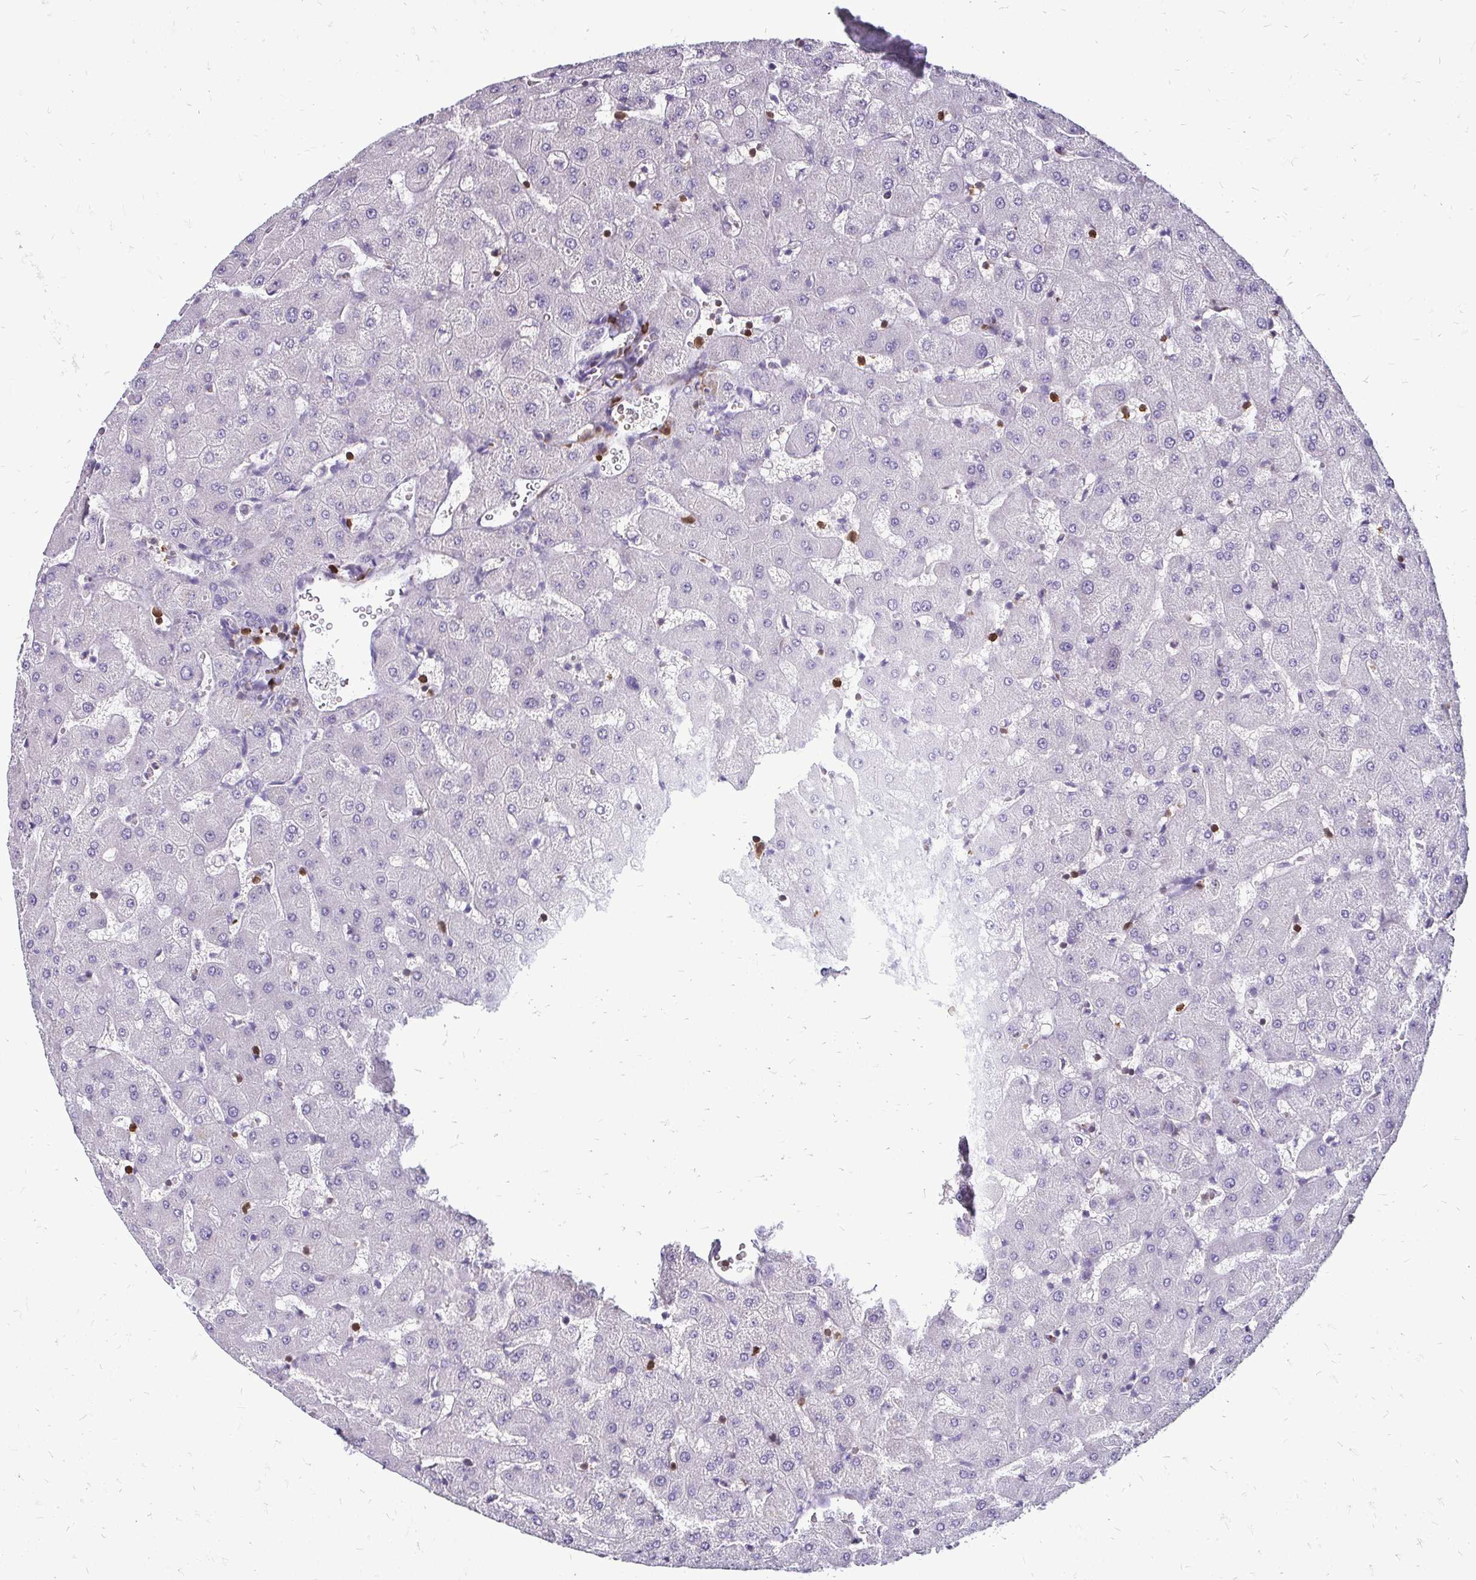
{"staining": {"intensity": "negative", "quantity": "none", "location": "none"}, "tissue": "liver", "cell_type": "Cholangiocytes", "image_type": "normal", "snomed": [{"axis": "morphology", "description": "Normal tissue, NOS"}, {"axis": "topography", "description": "Liver"}], "caption": "Cholangiocytes show no significant positivity in normal liver.", "gene": "ZFP1", "patient": {"sex": "female", "age": 63}}